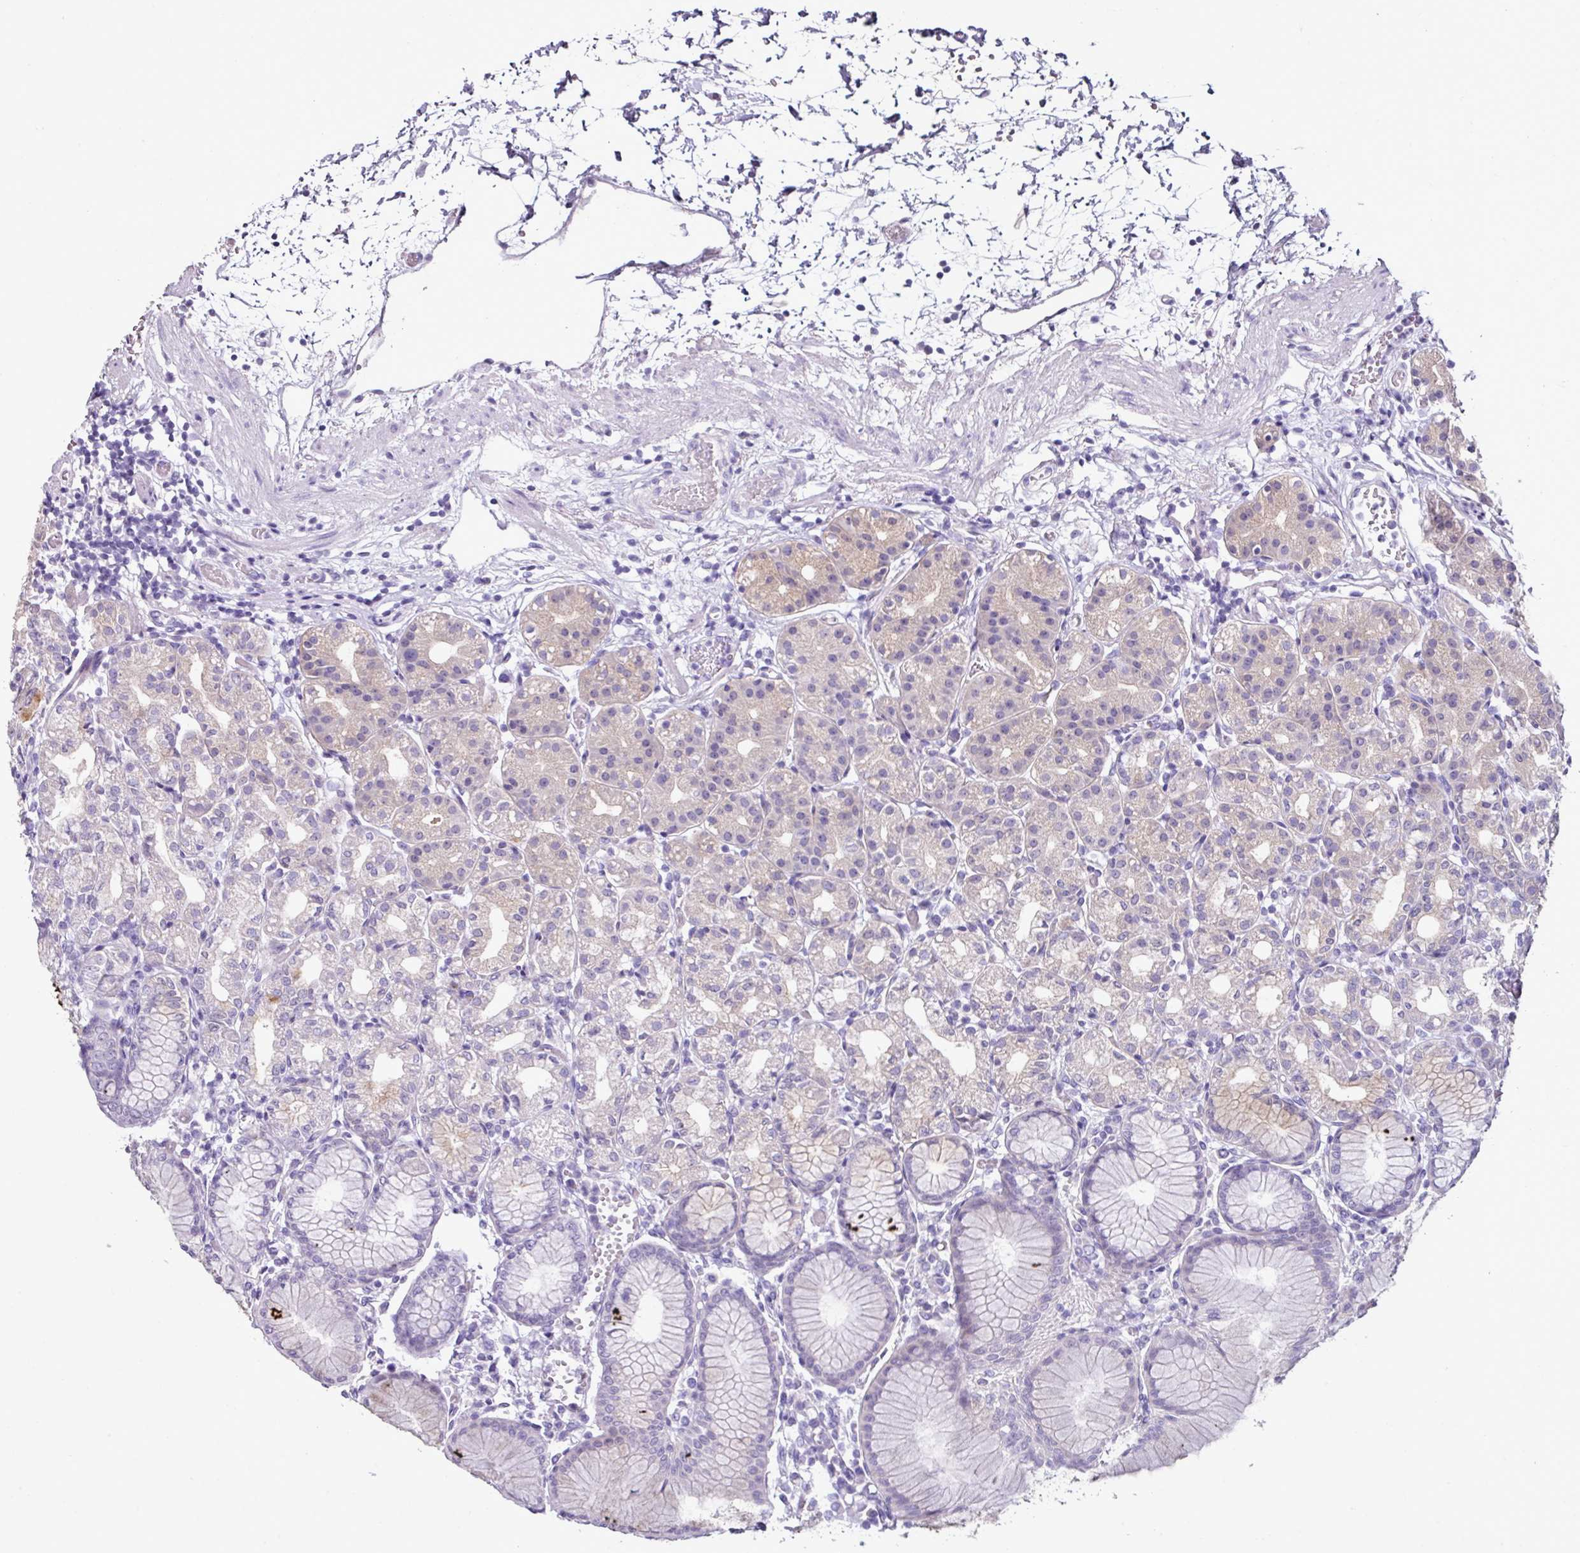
{"staining": {"intensity": "weak", "quantity": "<25%", "location": "cytoplasmic/membranous"}, "tissue": "stomach", "cell_type": "Glandular cells", "image_type": "normal", "snomed": [{"axis": "morphology", "description": "Normal tissue, NOS"}, {"axis": "topography", "description": "Stomach"}], "caption": "IHC micrograph of benign stomach: stomach stained with DAB (3,3'-diaminobenzidine) reveals no significant protein positivity in glandular cells.", "gene": "GLP2R", "patient": {"sex": "female", "age": 57}}